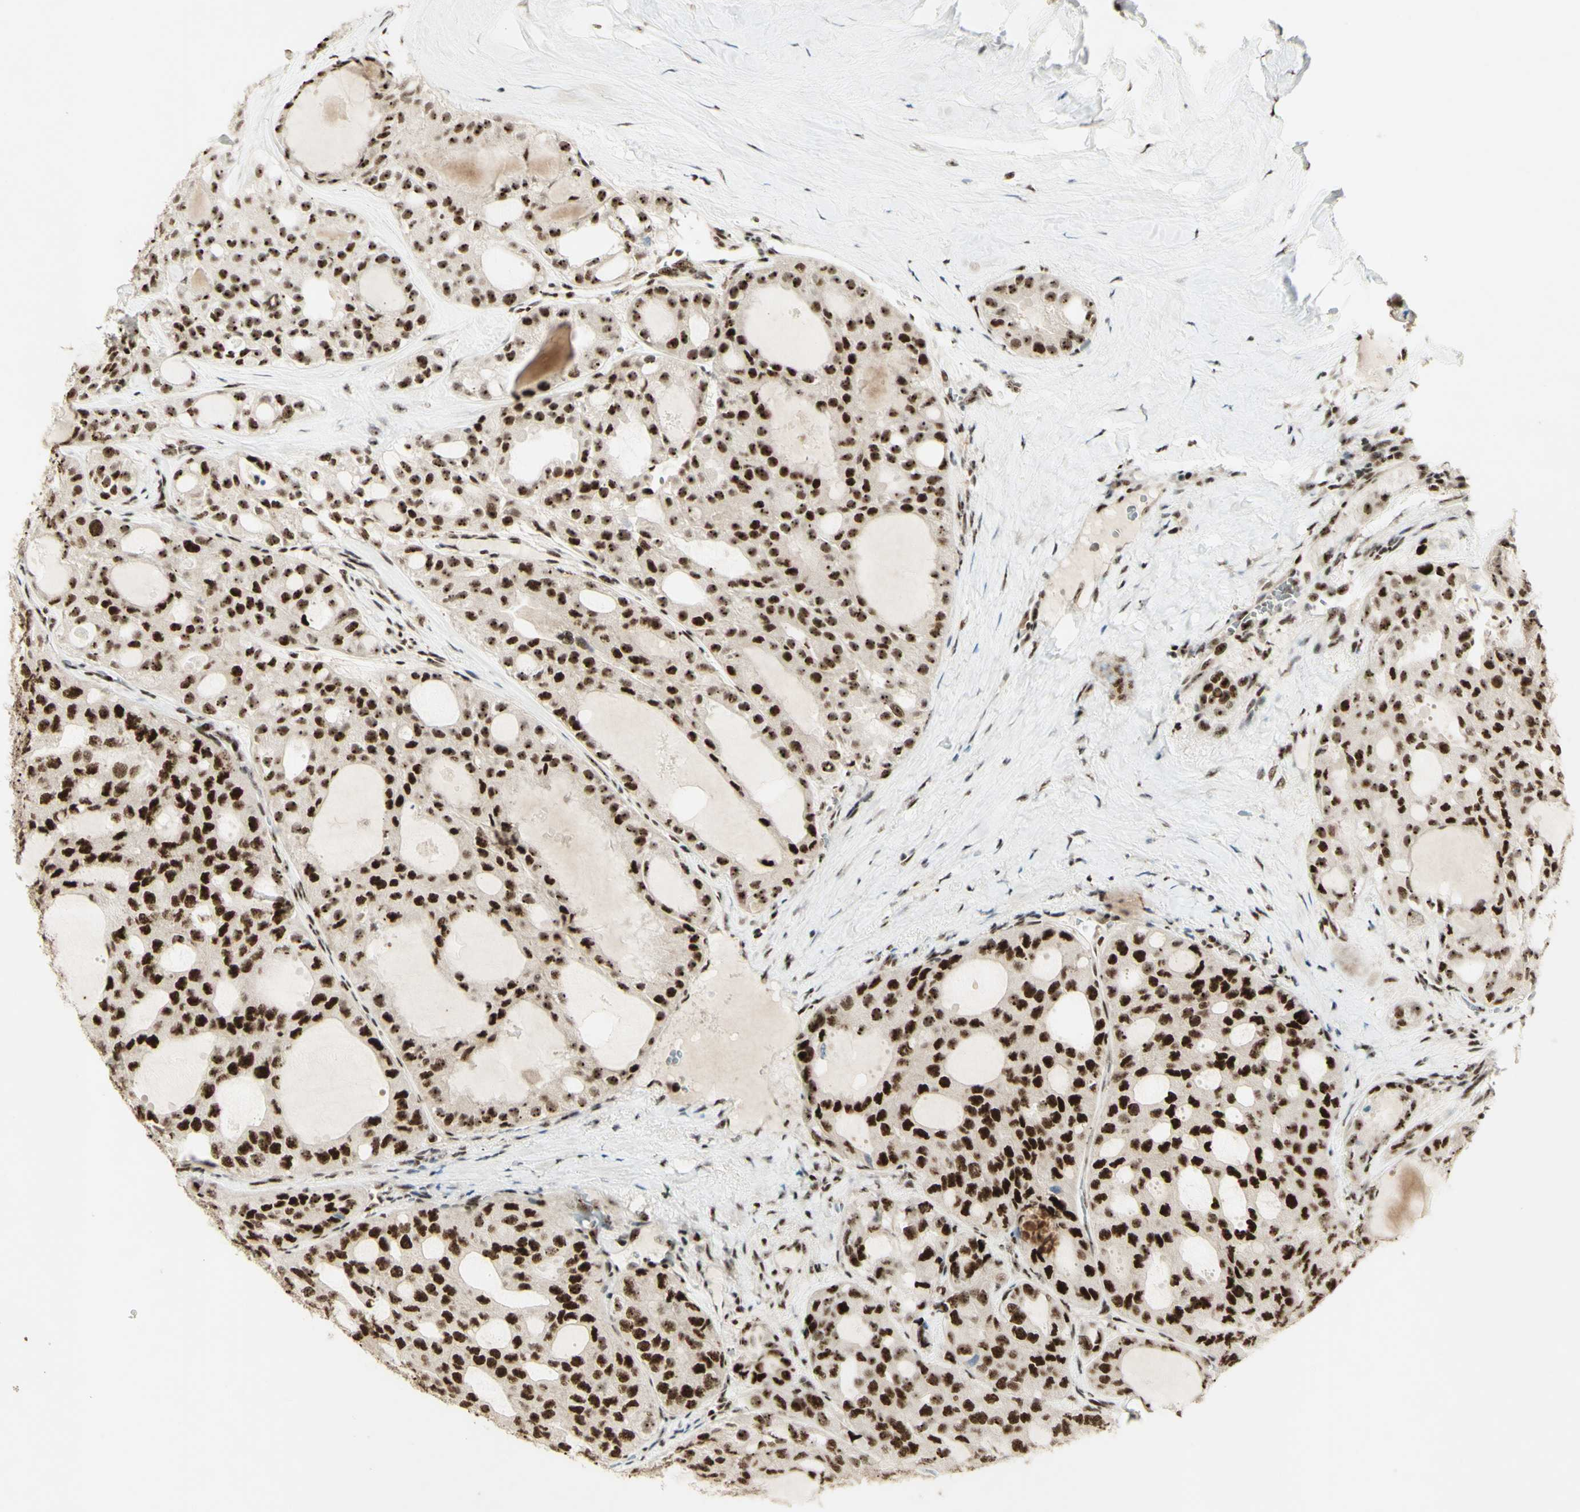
{"staining": {"intensity": "strong", "quantity": ">75%", "location": "cytoplasmic/membranous,nuclear"}, "tissue": "thyroid cancer", "cell_type": "Tumor cells", "image_type": "cancer", "snomed": [{"axis": "morphology", "description": "Follicular adenoma carcinoma, NOS"}, {"axis": "topography", "description": "Thyroid gland"}], "caption": "Tumor cells display strong cytoplasmic/membranous and nuclear positivity in about >75% of cells in thyroid cancer. The protein of interest is shown in brown color, while the nuclei are stained blue.", "gene": "DHX9", "patient": {"sex": "male", "age": 75}}